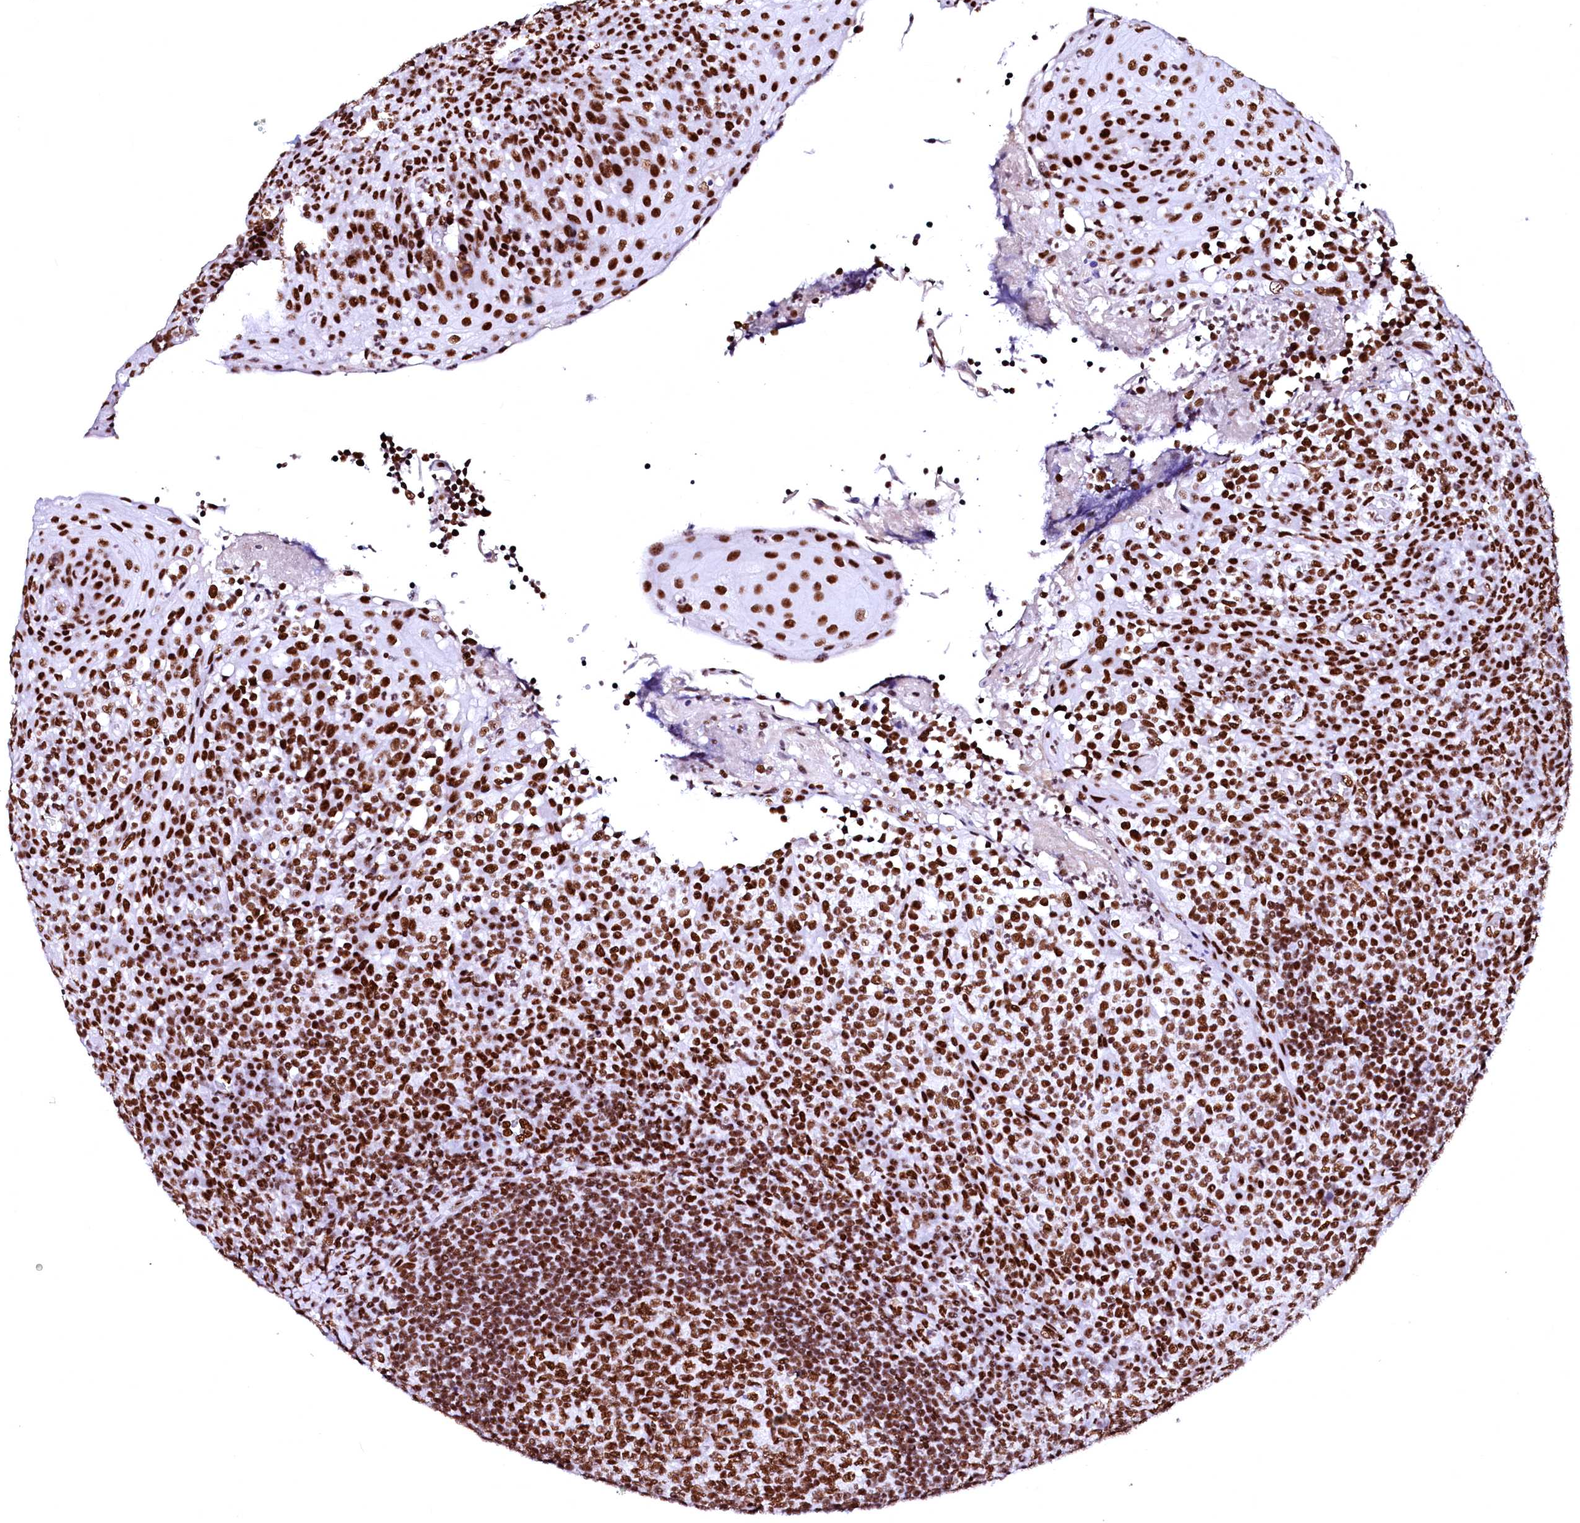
{"staining": {"intensity": "strong", "quantity": ">75%", "location": "nuclear"}, "tissue": "tonsil", "cell_type": "Germinal center cells", "image_type": "normal", "snomed": [{"axis": "morphology", "description": "Normal tissue, NOS"}, {"axis": "topography", "description": "Tonsil"}], "caption": "The histopathology image displays a brown stain indicating the presence of a protein in the nuclear of germinal center cells in tonsil. (Brightfield microscopy of DAB IHC at high magnification).", "gene": "CPSF6", "patient": {"sex": "female", "age": 19}}